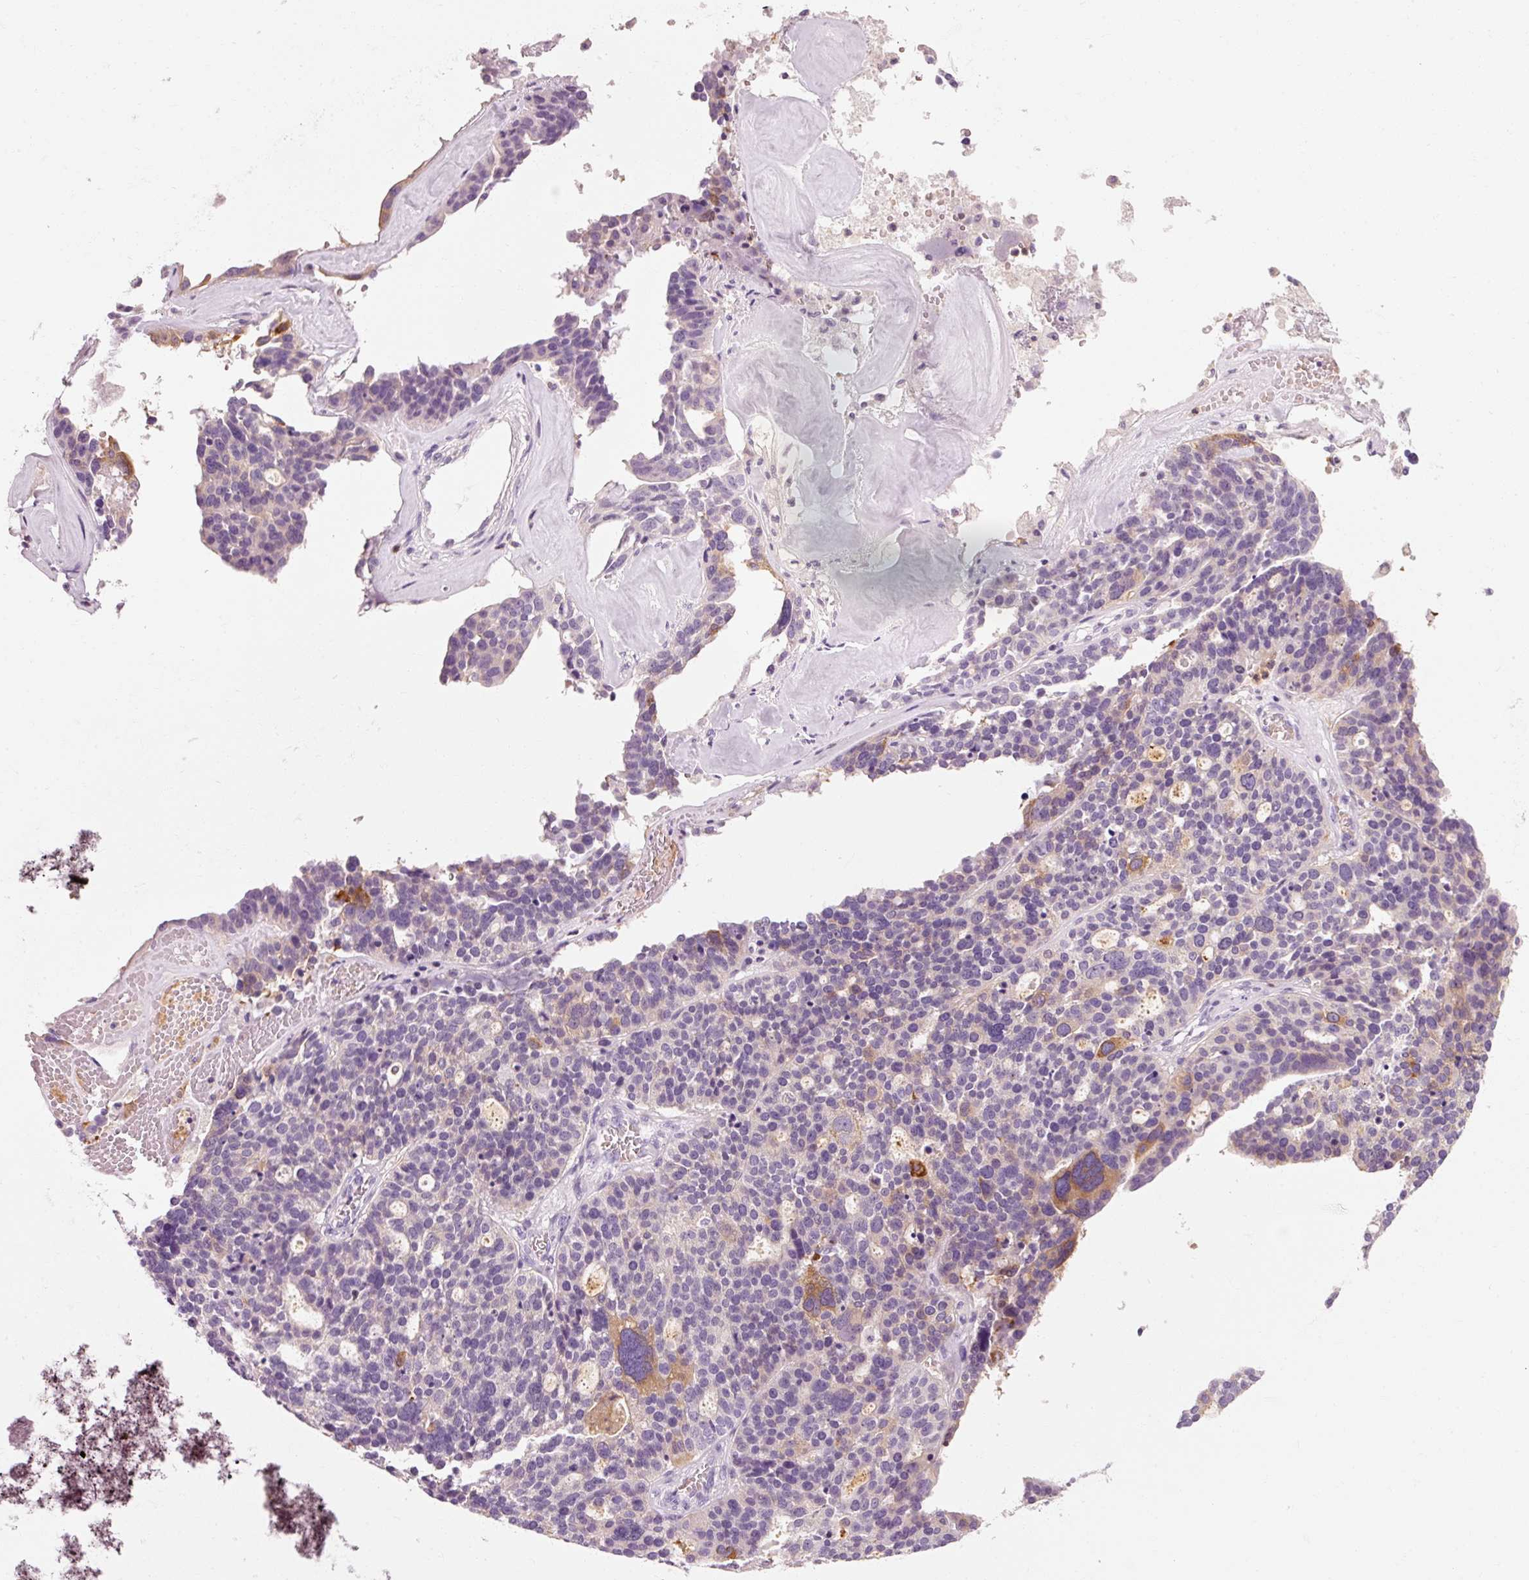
{"staining": {"intensity": "moderate", "quantity": "<25%", "location": "cytoplasmic/membranous"}, "tissue": "ovarian cancer", "cell_type": "Tumor cells", "image_type": "cancer", "snomed": [{"axis": "morphology", "description": "Cystadenocarcinoma, serous, NOS"}, {"axis": "topography", "description": "Ovary"}], "caption": "Moderate cytoplasmic/membranous positivity for a protein is identified in approximately <25% of tumor cells of ovarian cancer (serous cystadenocarcinoma) using immunohistochemistry.", "gene": "OR8K1", "patient": {"sex": "female", "age": 59}}